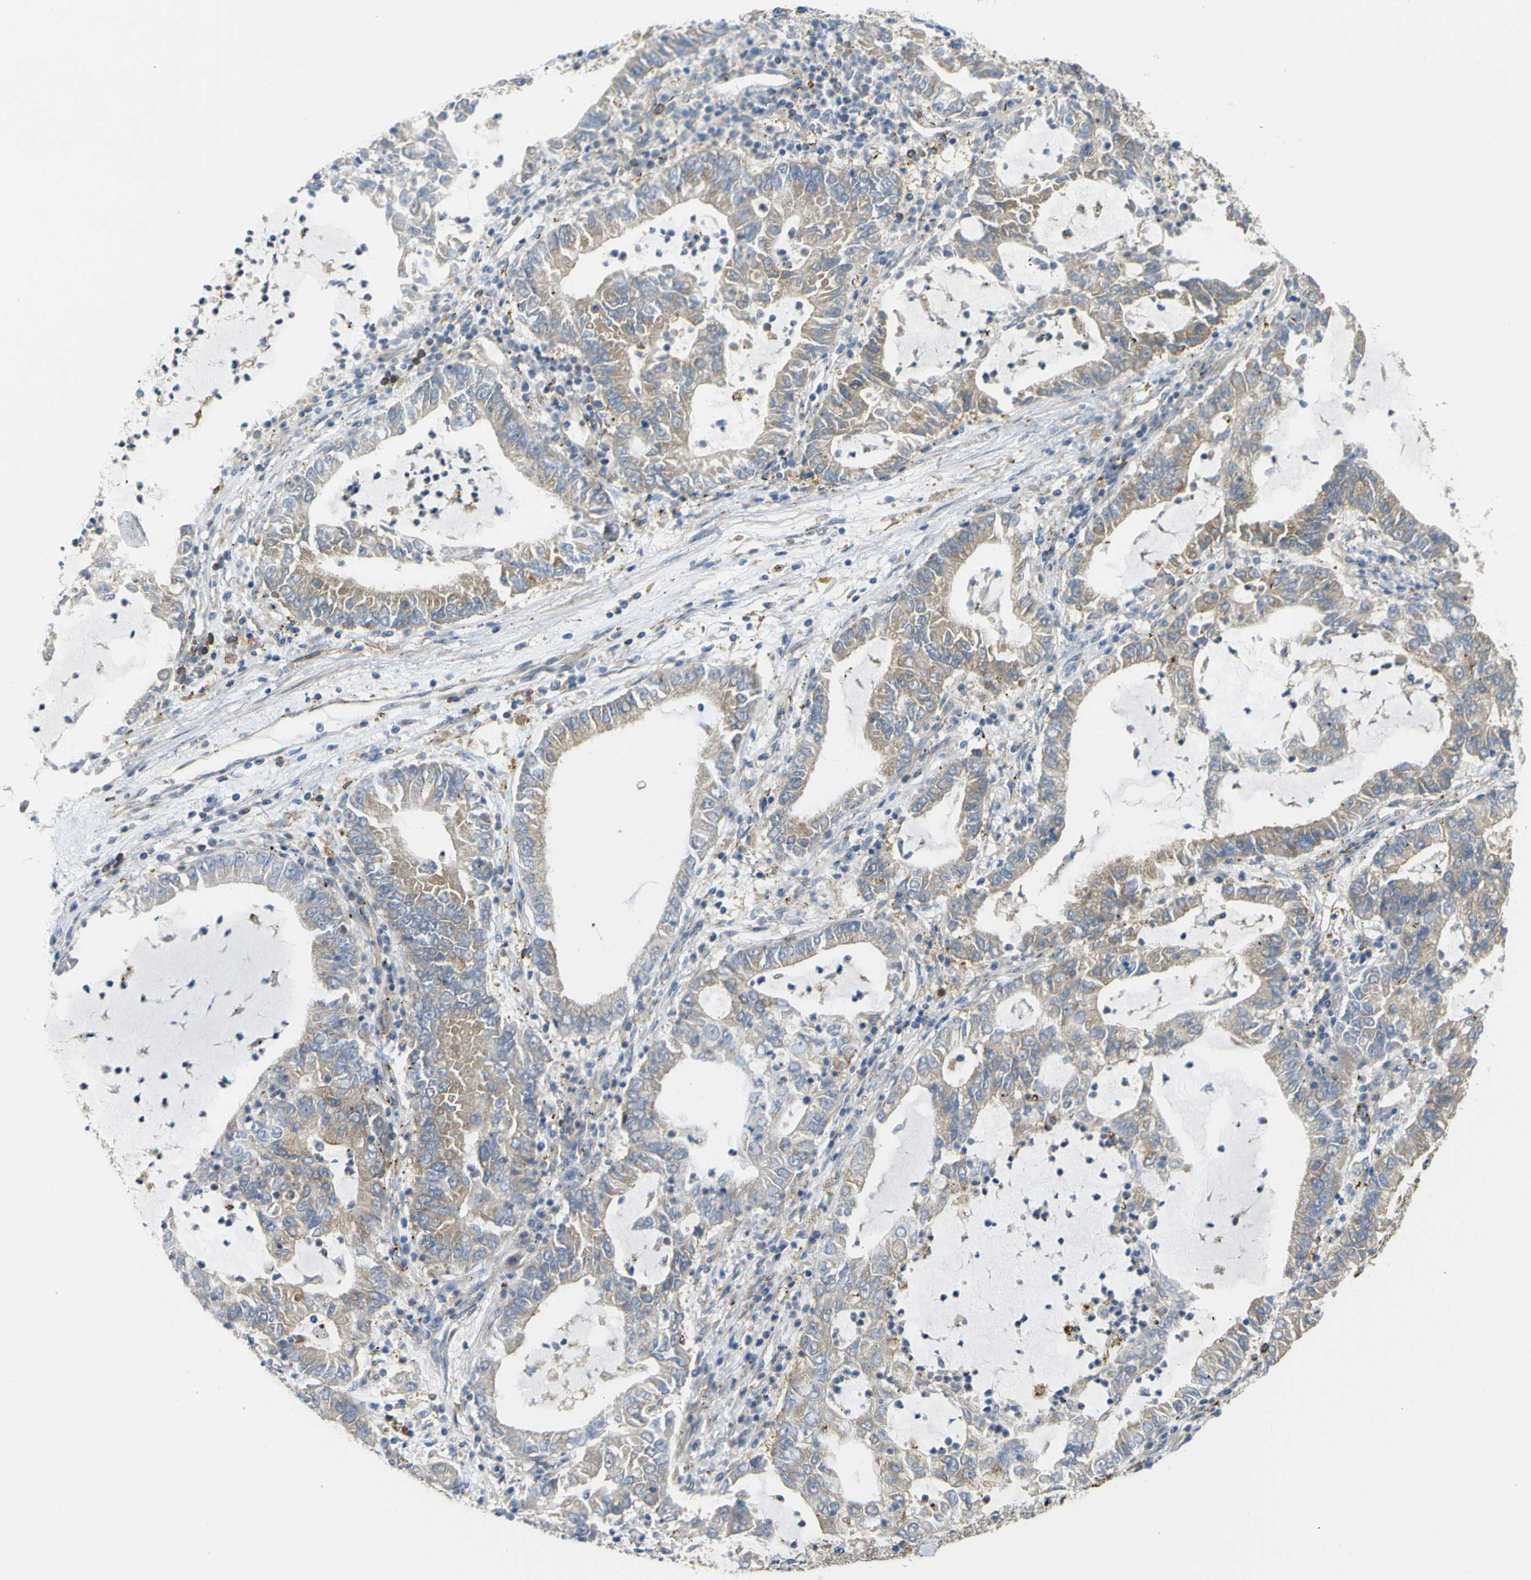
{"staining": {"intensity": "moderate", "quantity": ">75%", "location": "cytoplasmic/membranous"}, "tissue": "lung cancer", "cell_type": "Tumor cells", "image_type": "cancer", "snomed": [{"axis": "morphology", "description": "Adenocarcinoma, NOS"}, {"axis": "topography", "description": "Lung"}], "caption": "Human lung cancer (adenocarcinoma) stained for a protein (brown) shows moderate cytoplasmic/membranous positive positivity in about >75% of tumor cells.", "gene": "SYPL1", "patient": {"sex": "female", "age": 51}}